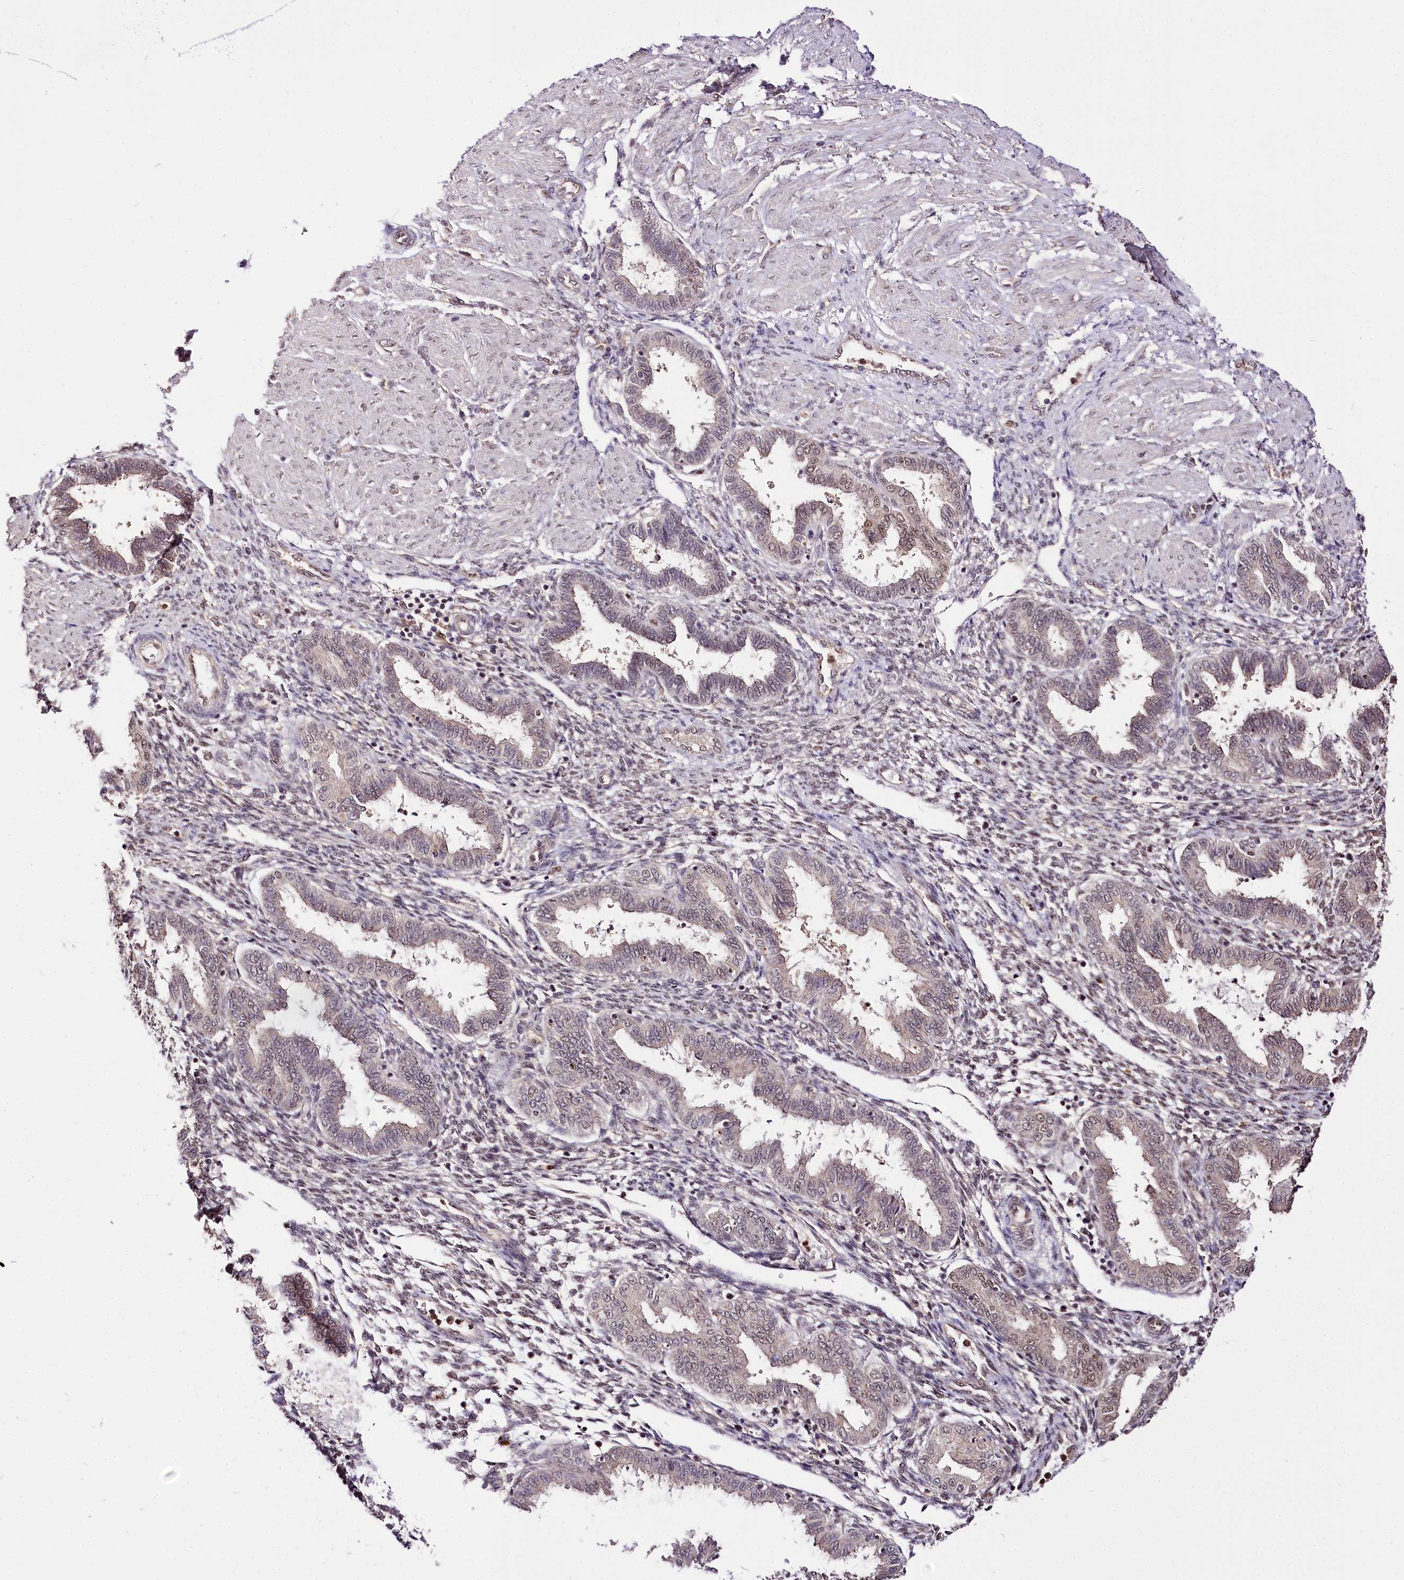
{"staining": {"intensity": "weak", "quantity": "25%-75%", "location": "nuclear"}, "tissue": "endometrium", "cell_type": "Cells in endometrial stroma", "image_type": "normal", "snomed": [{"axis": "morphology", "description": "Normal tissue, NOS"}, {"axis": "topography", "description": "Endometrium"}], "caption": "Weak nuclear positivity is seen in approximately 25%-75% of cells in endometrial stroma in benign endometrium. (Brightfield microscopy of DAB IHC at high magnification).", "gene": "GNL3L", "patient": {"sex": "female", "age": 33}}